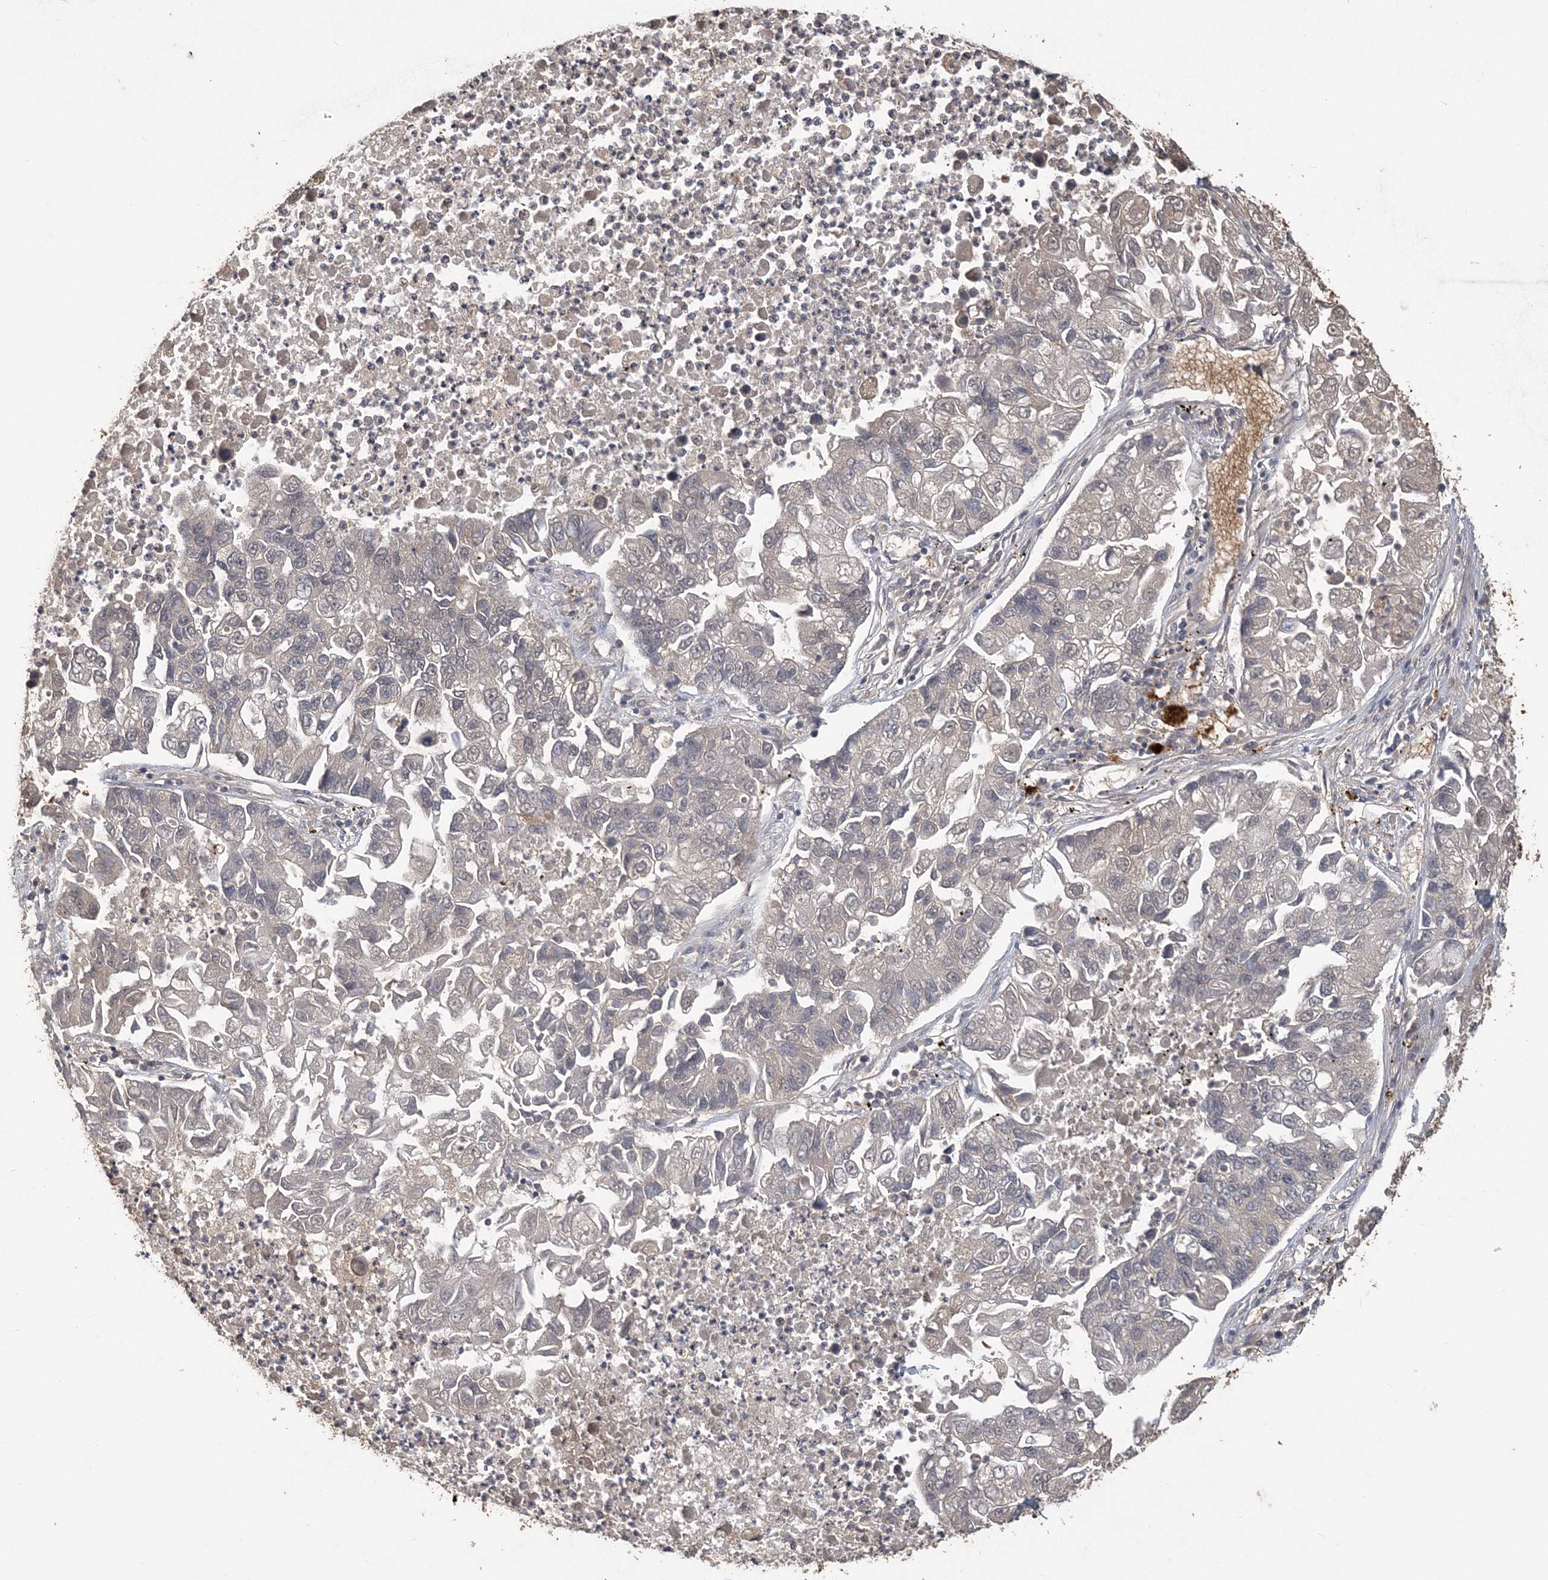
{"staining": {"intensity": "negative", "quantity": "none", "location": "none"}, "tissue": "lung cancer", "cell_type": "Tumor cells", "image_type": "cancer", "snomed": [{"axis": "morphology", "description": "Adenocarcinoma, NOS"}, {"axis": "topography", "description": "Lung"}], "caption": "Lung adenocarcinoma was stained to show a protein in brown. There is no significant staining in tumor cells.", "gene": "ZBTB7A", "patient": {"sex": "female", "age": 51}}